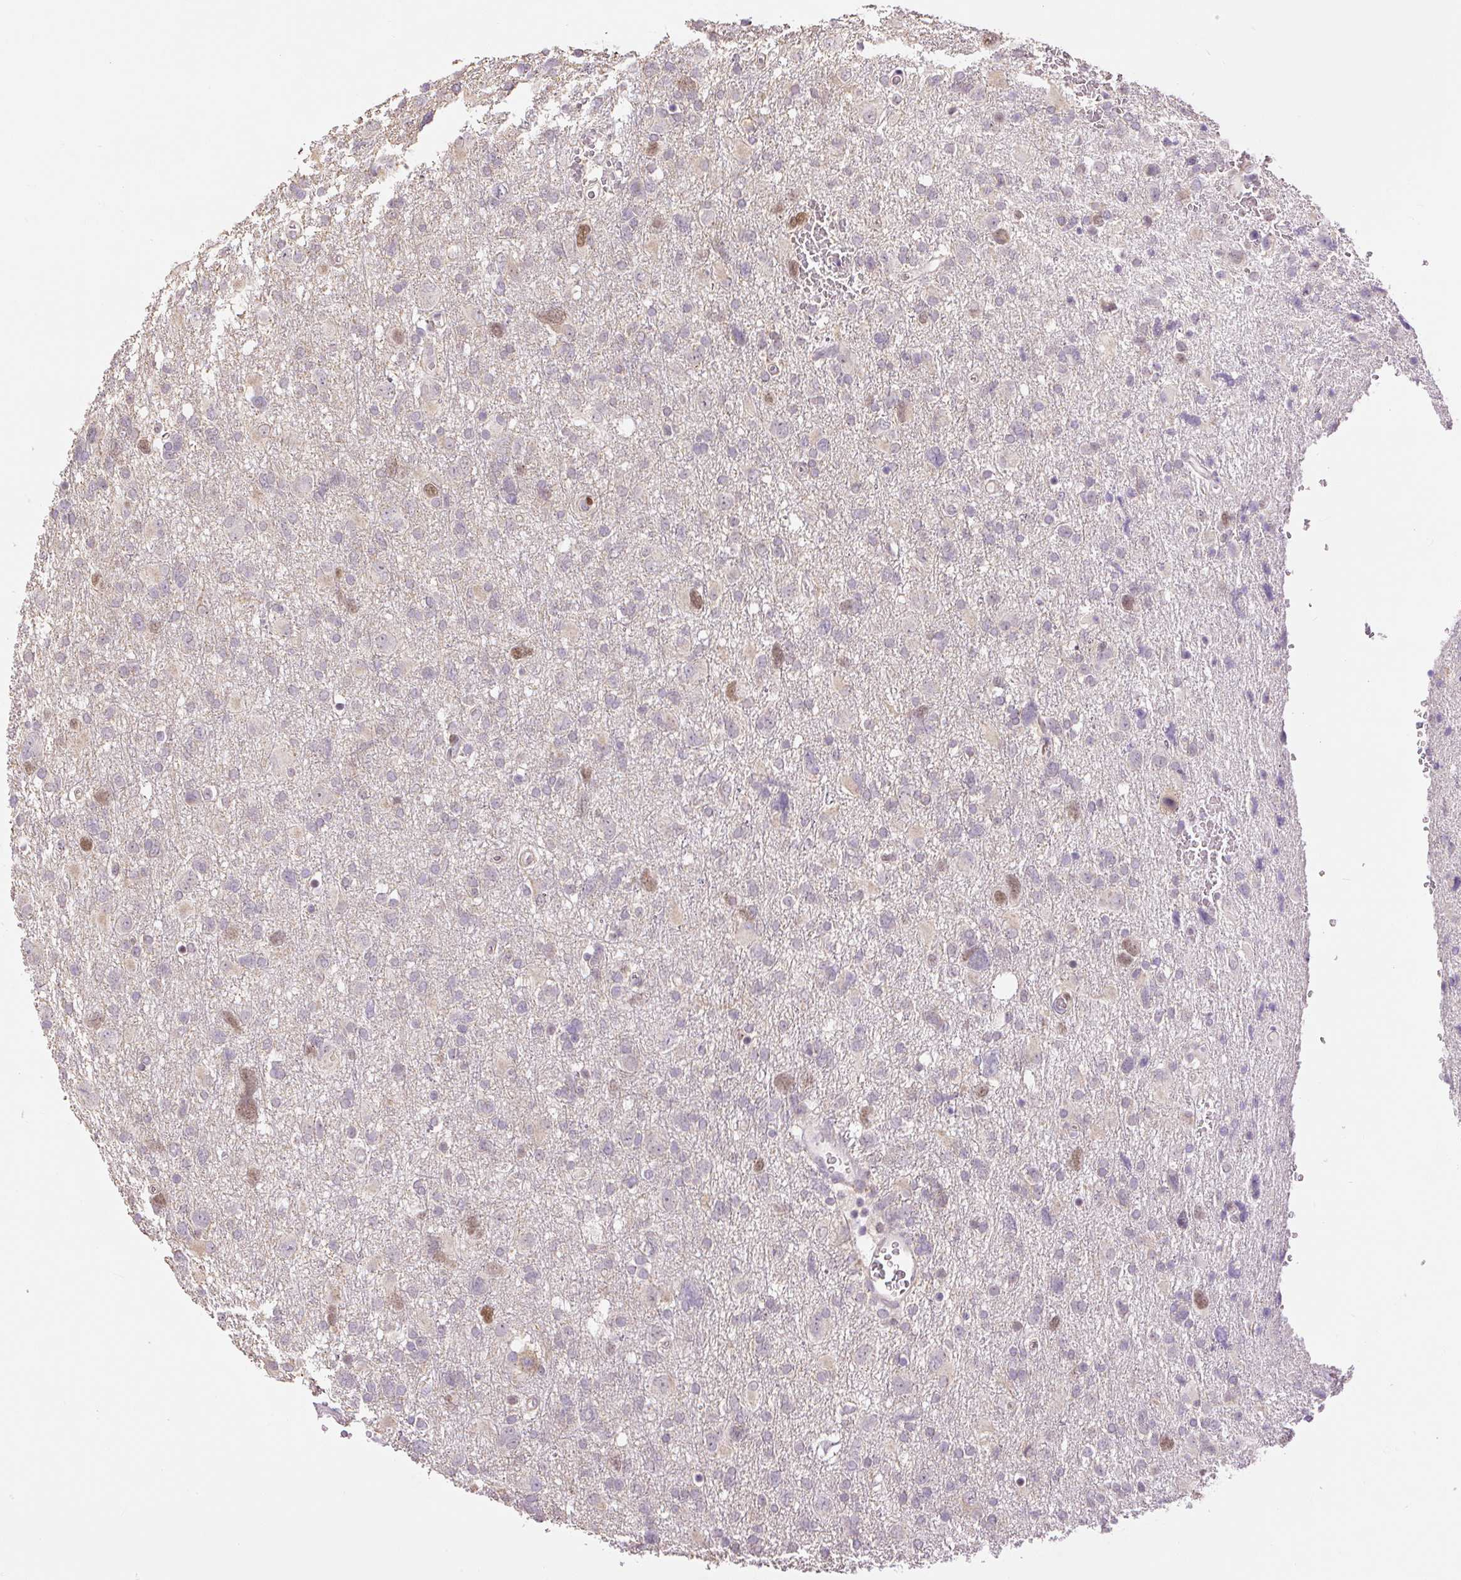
{"staining": {"intensity": "moderate", "quantity": "<25%", "location": "nuclear"}, "tissue": "glioma", "cell_type": "Tumor cells", "image_type": "cancer", "snomed": [{"axis": "morphology", "description": "Glioma, malignant, High grade"}, {"axis": "topography", "description": "Brain"}], "caption": "Malignant glioma (high-grade) stained with immunohistochemistry exhibits moderate nuclear positivity in about <25% of tumor cells. Nuclei are stained in blue.", "gene": "RACGAP1", "patient": {"sex": "male", "age": 61}}